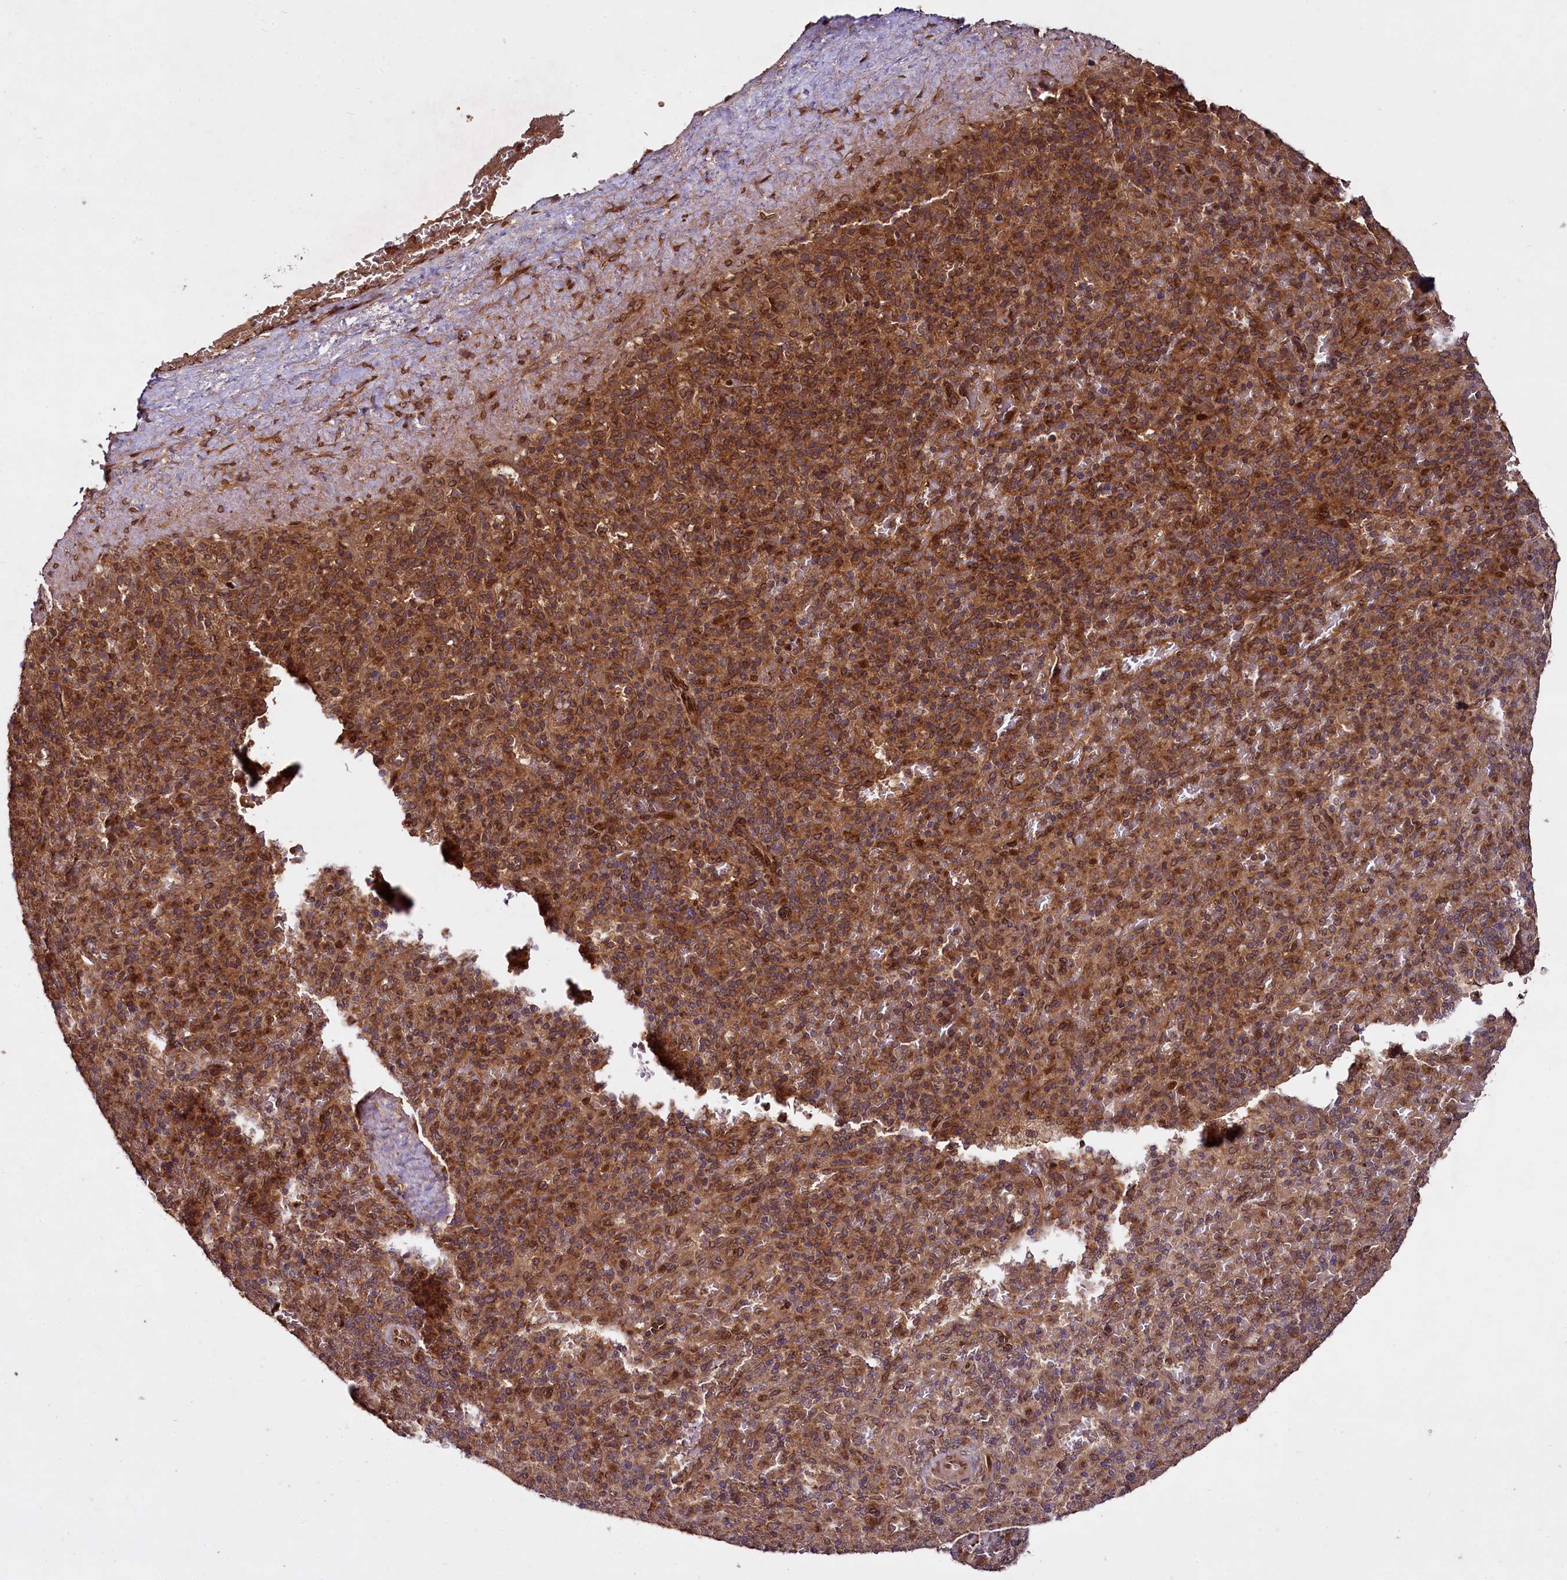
{"staining": {"intensity": "strong", "quantity": ">75%", "location": "cytoplasmic/membranous,nuclear"}, "tissue": "spleen", "cell_type": "Cells in red pulp", "image_type": "normal", "snomed": [{"axis": "morphology", "description": "Normal tissue, NOS"}, {"axis": "topography", "description": "Spleen"}], "caption": "Immunohistochemical staining of normal human spleen shows strong cytoplasmic/membranous,nuclear protein staining in approximately >75% of cells in red pulp.", "gene": "DCP1B", "patient": {"sex": "male", "age": 82}}